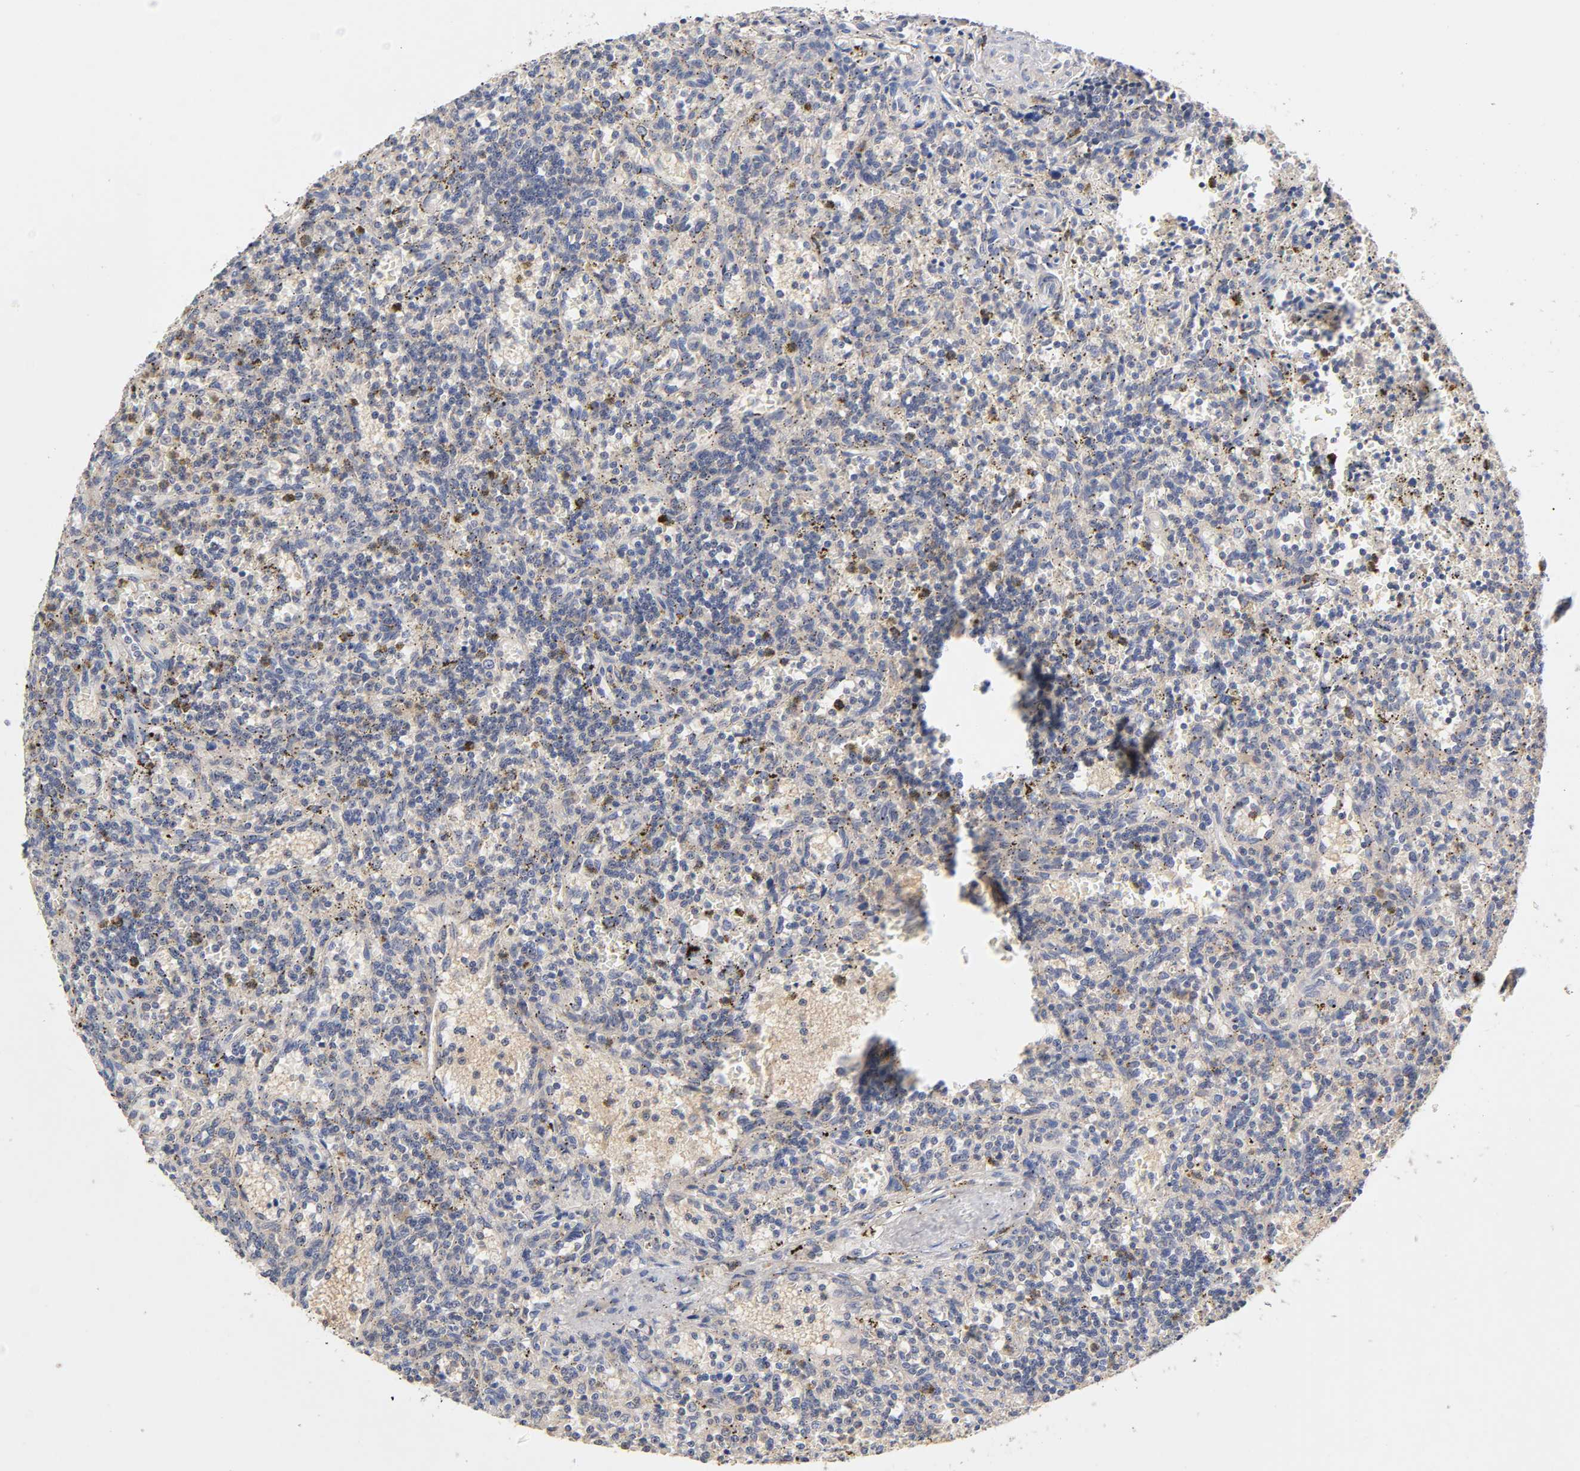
{"staining": {"intensity": "weak", "quantity": "<25%", "location": "cytoplasmic/membranous"}, "tissue": "lymphoma", "cell_type": "Tumor cells", "image_type": "cancer", "snomed": [{"axis": "morphology", "description": "Malignant lymphoma, non-Hodgkin's type, Low grade"}, {"axis": "topography", "description": "Spleen"}], "caption": "A micrograph of human malignant lymphoma, non-Hodgkin's type (low-grade) is negative for staining in tumor cells.", "gene": "RHOA", "patient": {"sex": "male", "age": 73}}